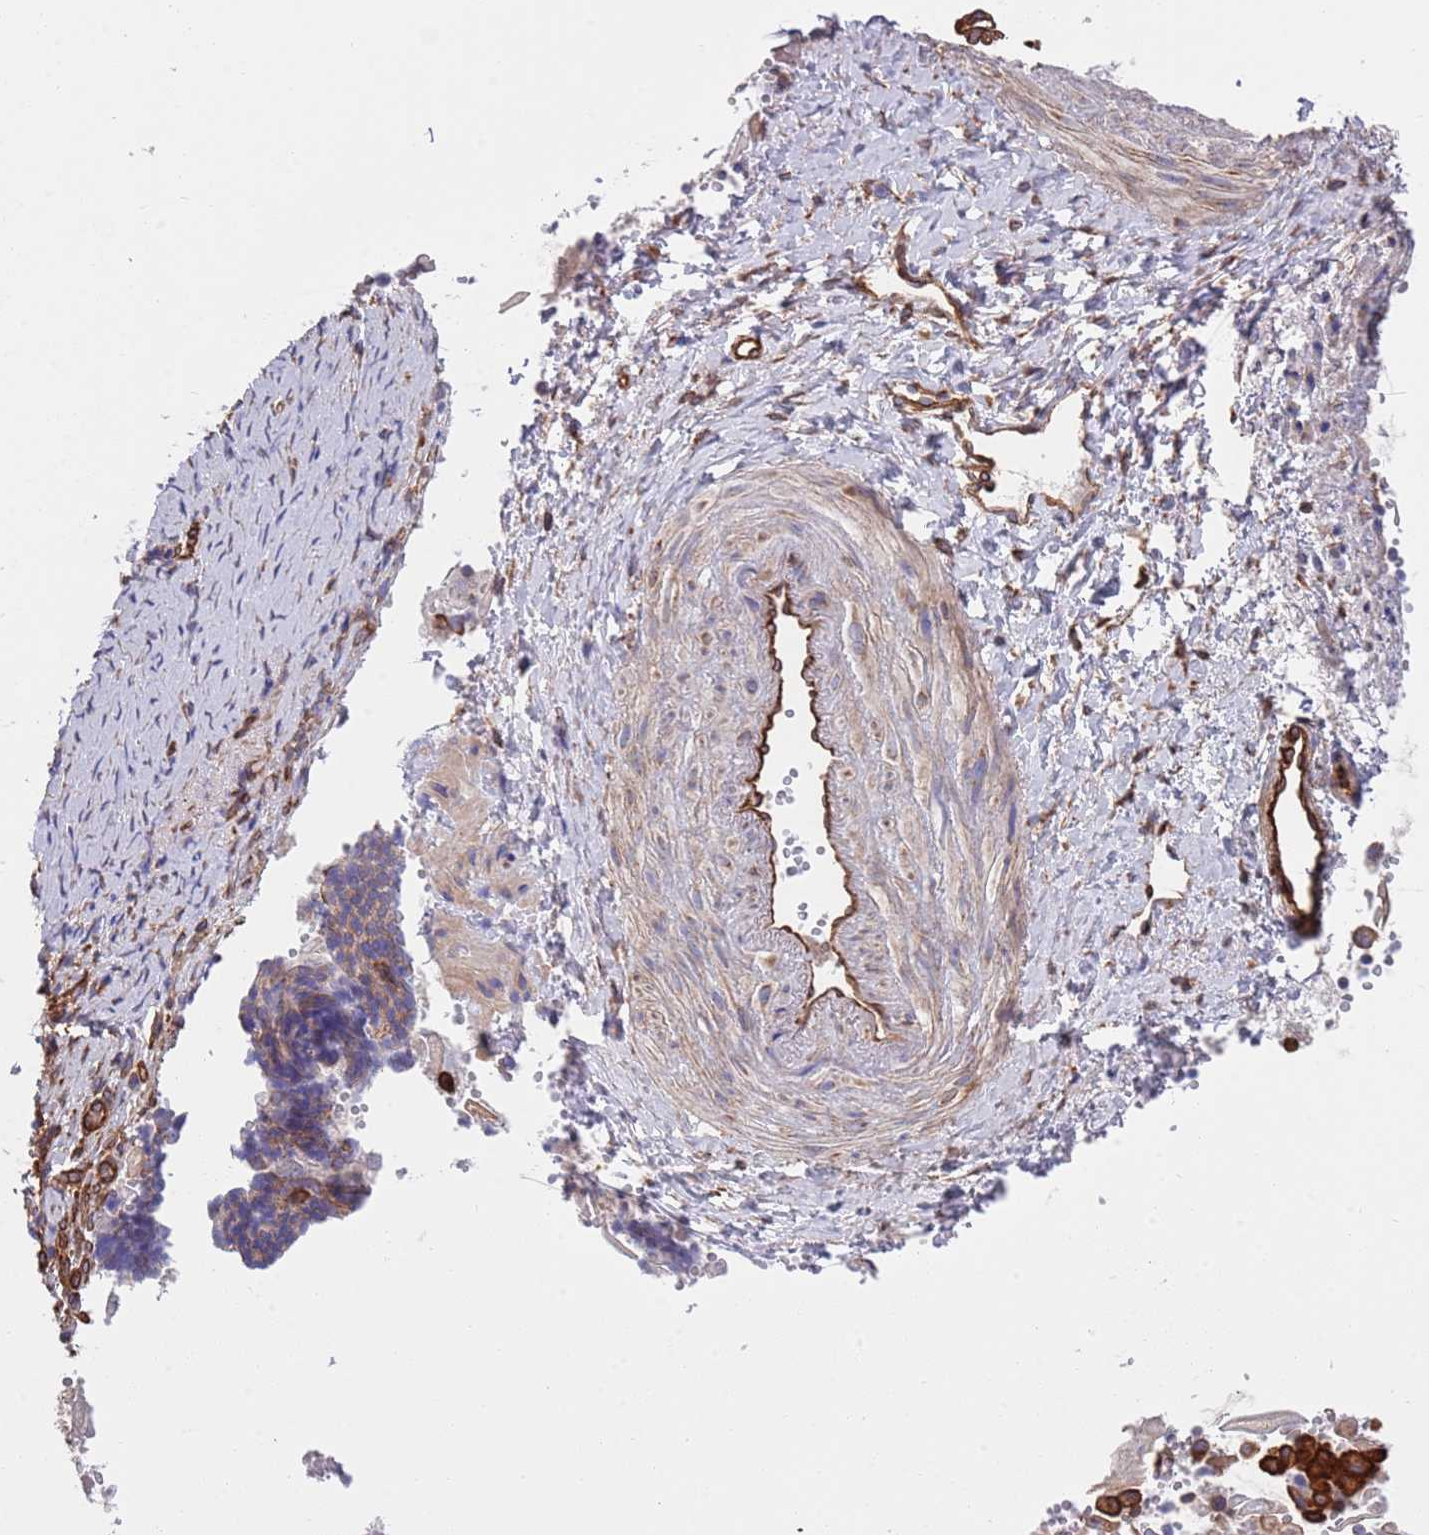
{"staining": {"intensity": "moderate", "quantity": ">75%", "location": "cytoplasmic/membranous"}, "tissue": "cervical cancer", "cell_type": "Tumor cells", "image_type": "cancer", "snomed": [{"axis": "morphology", "description": "Normal tissue, NOS"}, {"axis": "morphology", "description": "Squamous cell carcinoma, NOS"}, {"axis": "topography", "description": "Cervix"}], "caption": "Human cervical cancer stained for a protein (brown) displays moderate cytoplasmic/membranous positive positivity in approximately >75% of tumor cells.", "gene": "JAKMIP2", "patient": {"sex": "female", "age": 39}}